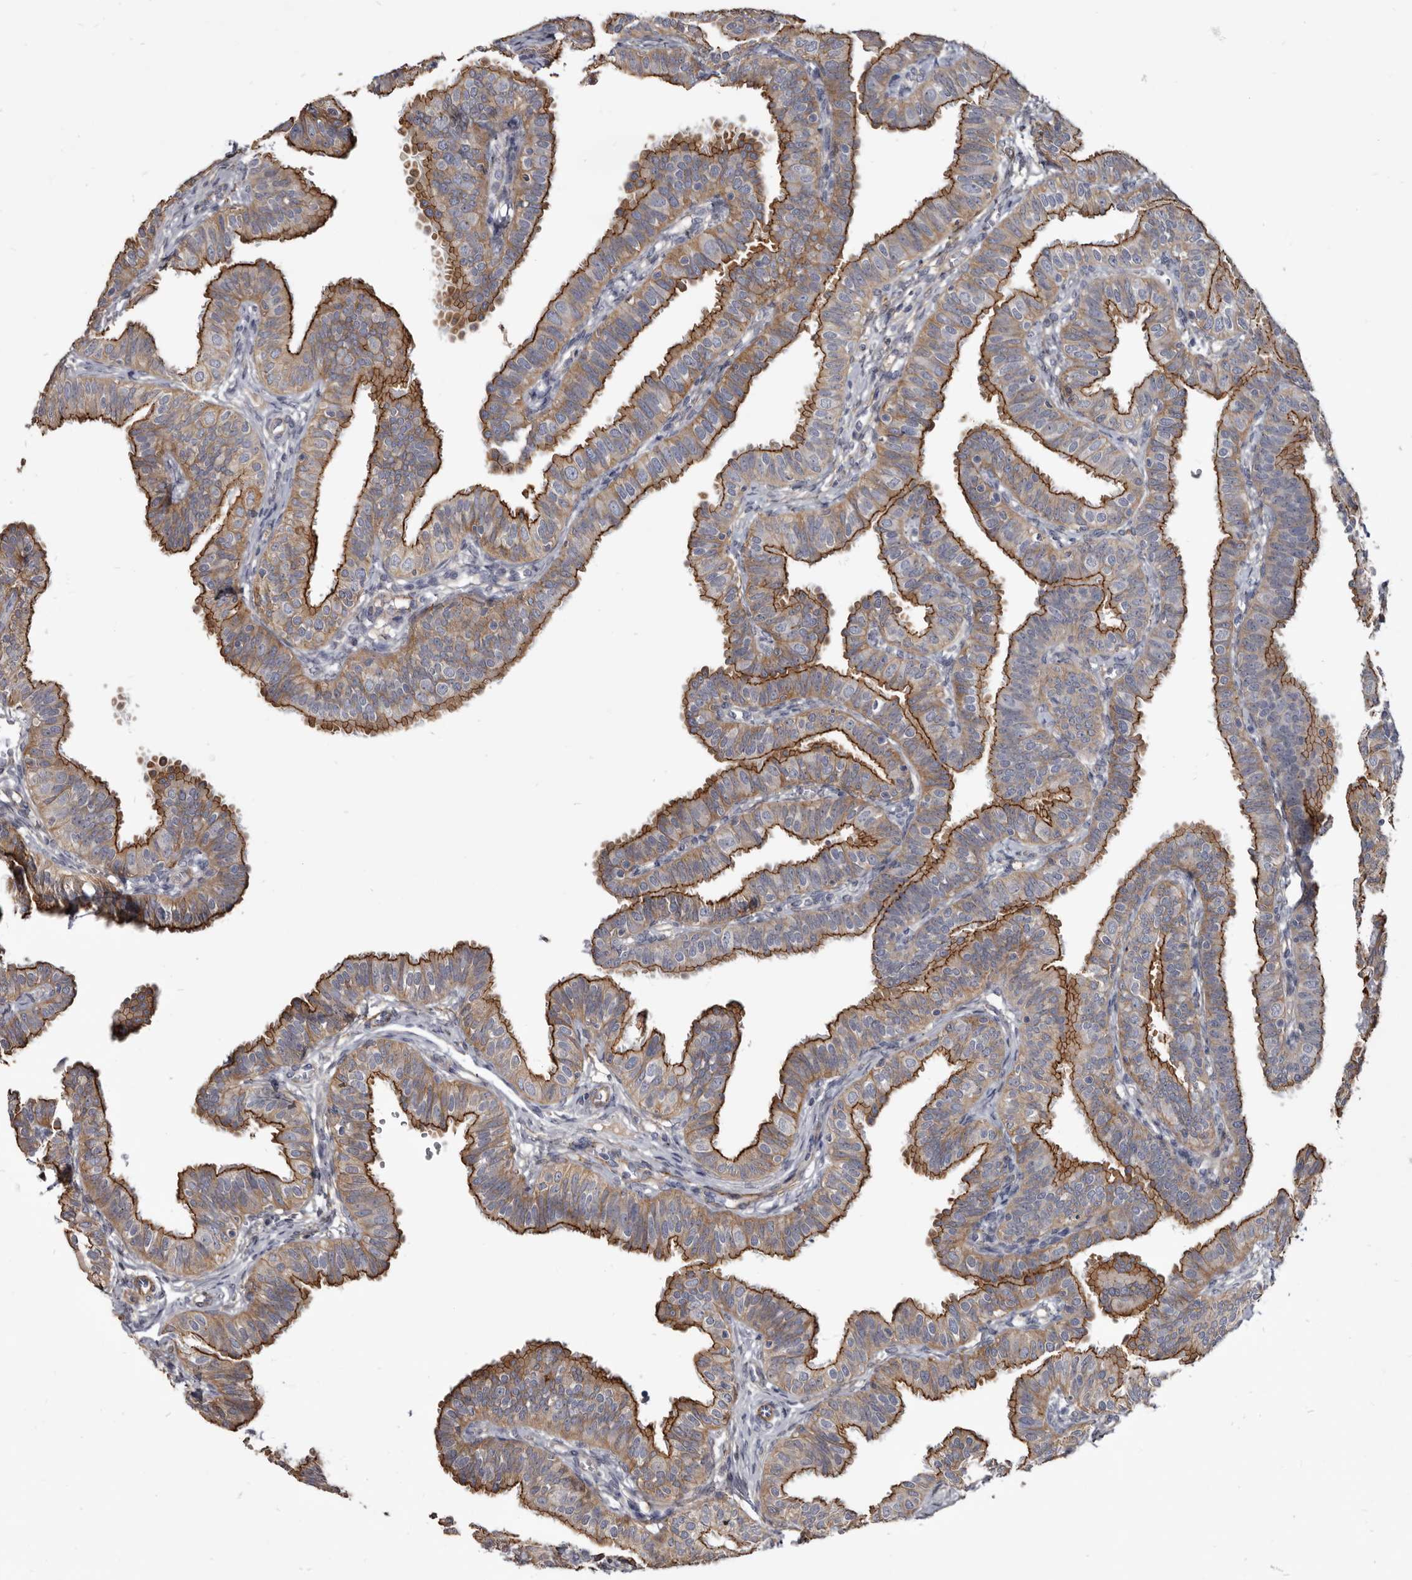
{"staining": {"intensity": "strong", "quantity": "25%-75%", "location": "cytoplasmic/membranous"}, "tissue": "fallopian tube", "cell_type": "Glandular cells", "image_type": "normal", "snomed": [{"axis": "morphology", "description": "Normal tissue, NOS"}, {"axis": "topography", "description": "Fallopian tube"}], "caption": "Immunohistochemical staining of unremarkable fallopian tube displays 25%-75% levels of strong cytoplasmic/membranous protein positivity in about 25%-75% of glandular cells. The staining was performed using DAB, with brown indicating positive protein expression. Nuclei are stained blue with hematoxylin.", "gene": "CGN", "patient": {"sex": "female", "age": 35}}